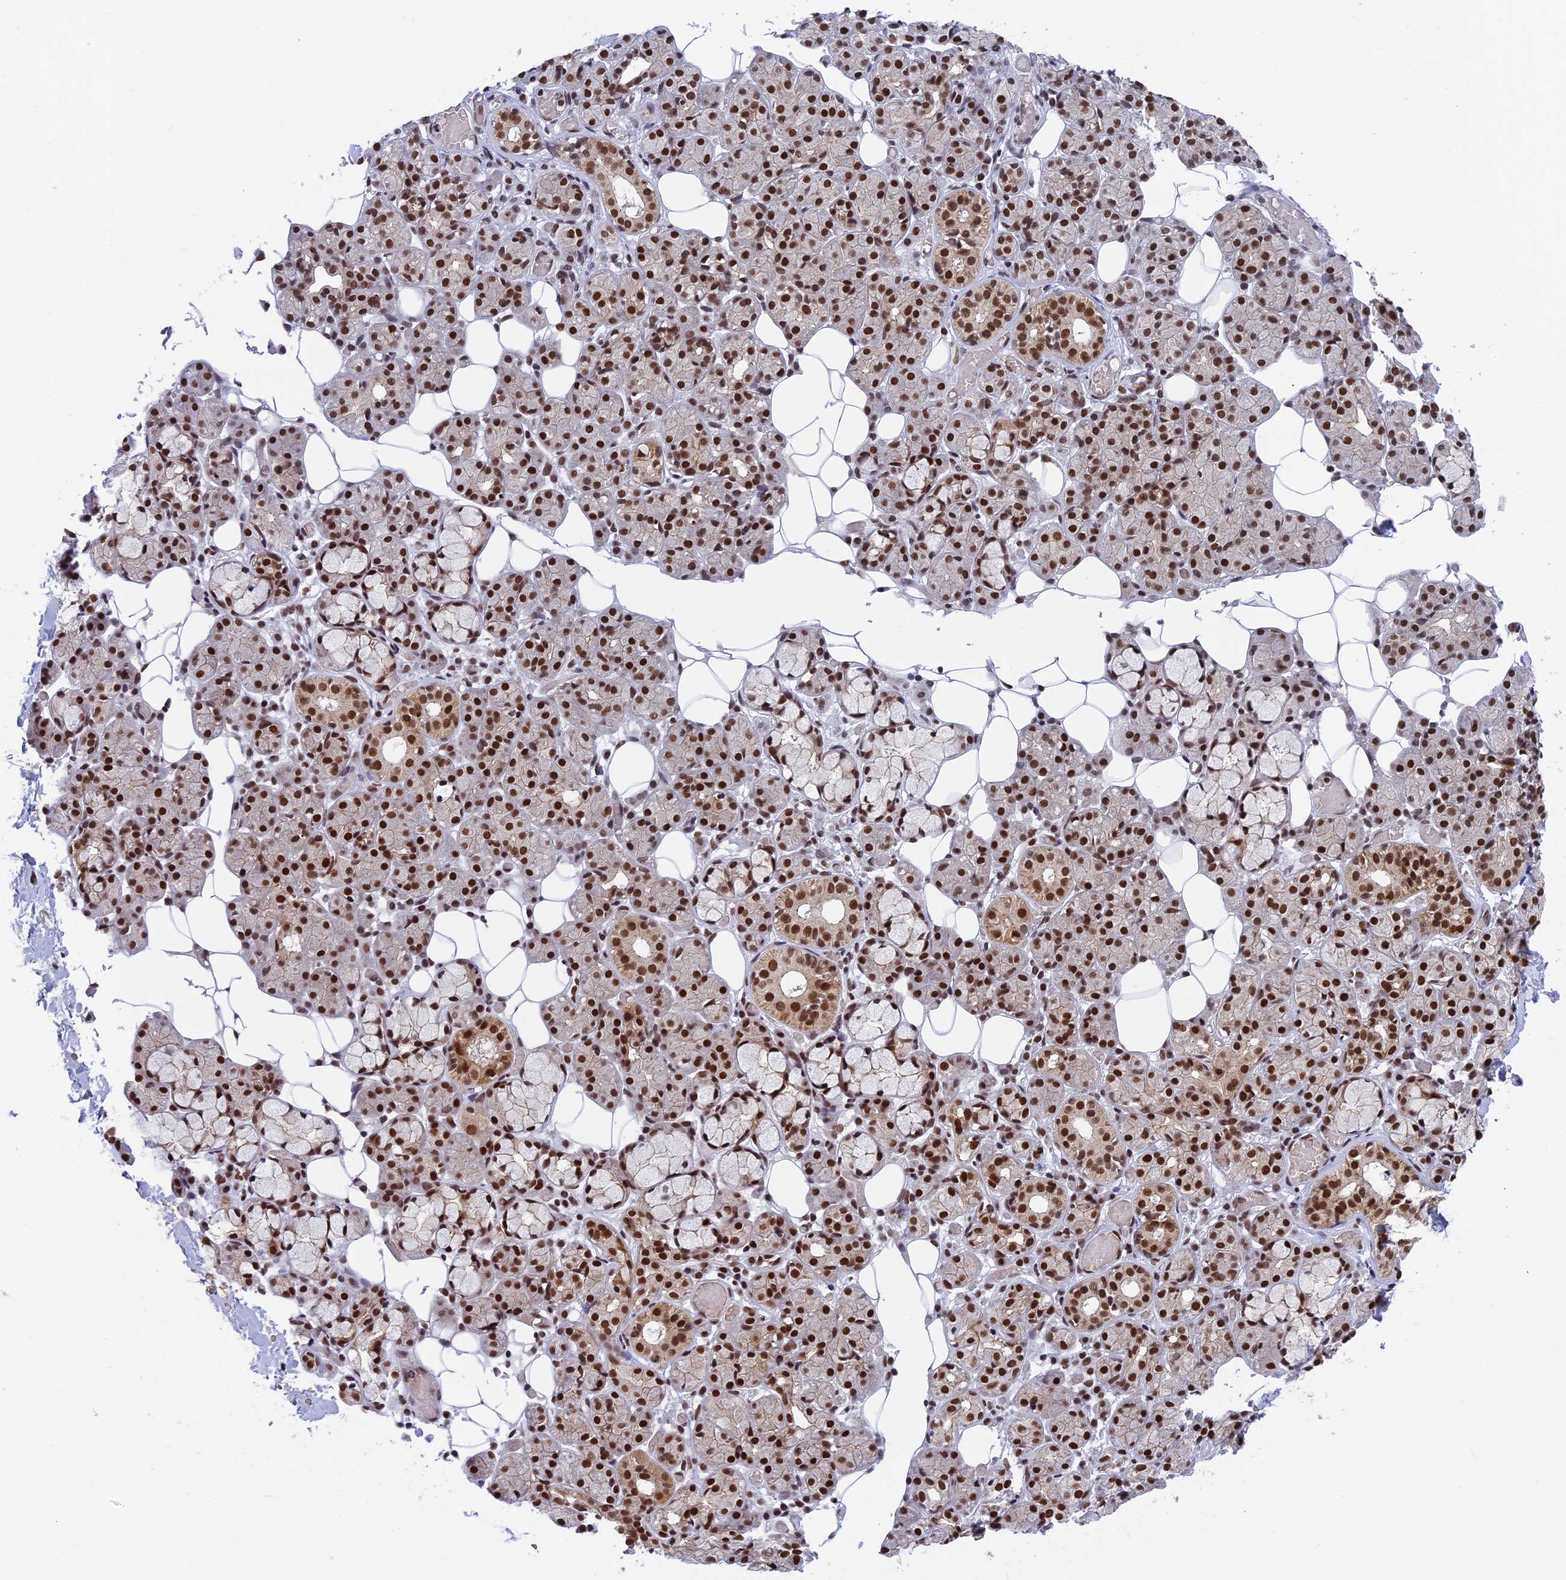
{"staining": {"intensity": "strong", "quantity": ">75%", "location": "cytoplasmic/membranous,nuclear"}, "tissue": "salivary gland", "cell_type": "Glandular cells", "image_type": "normal", "snomed": [{"axis": "morphology", "description": "Normal tissue, NOS"}, {"axis": "topography", "description": "Salivary gland"}], "caption": "Glandular cells display high levels of strong cytoplasmic/membranous,nuclear positivity in approximately >75% of cells in normal salivary gland.", "gene": "EEF1AKMT3", "patient": {"sex": "male", "age": 63}}